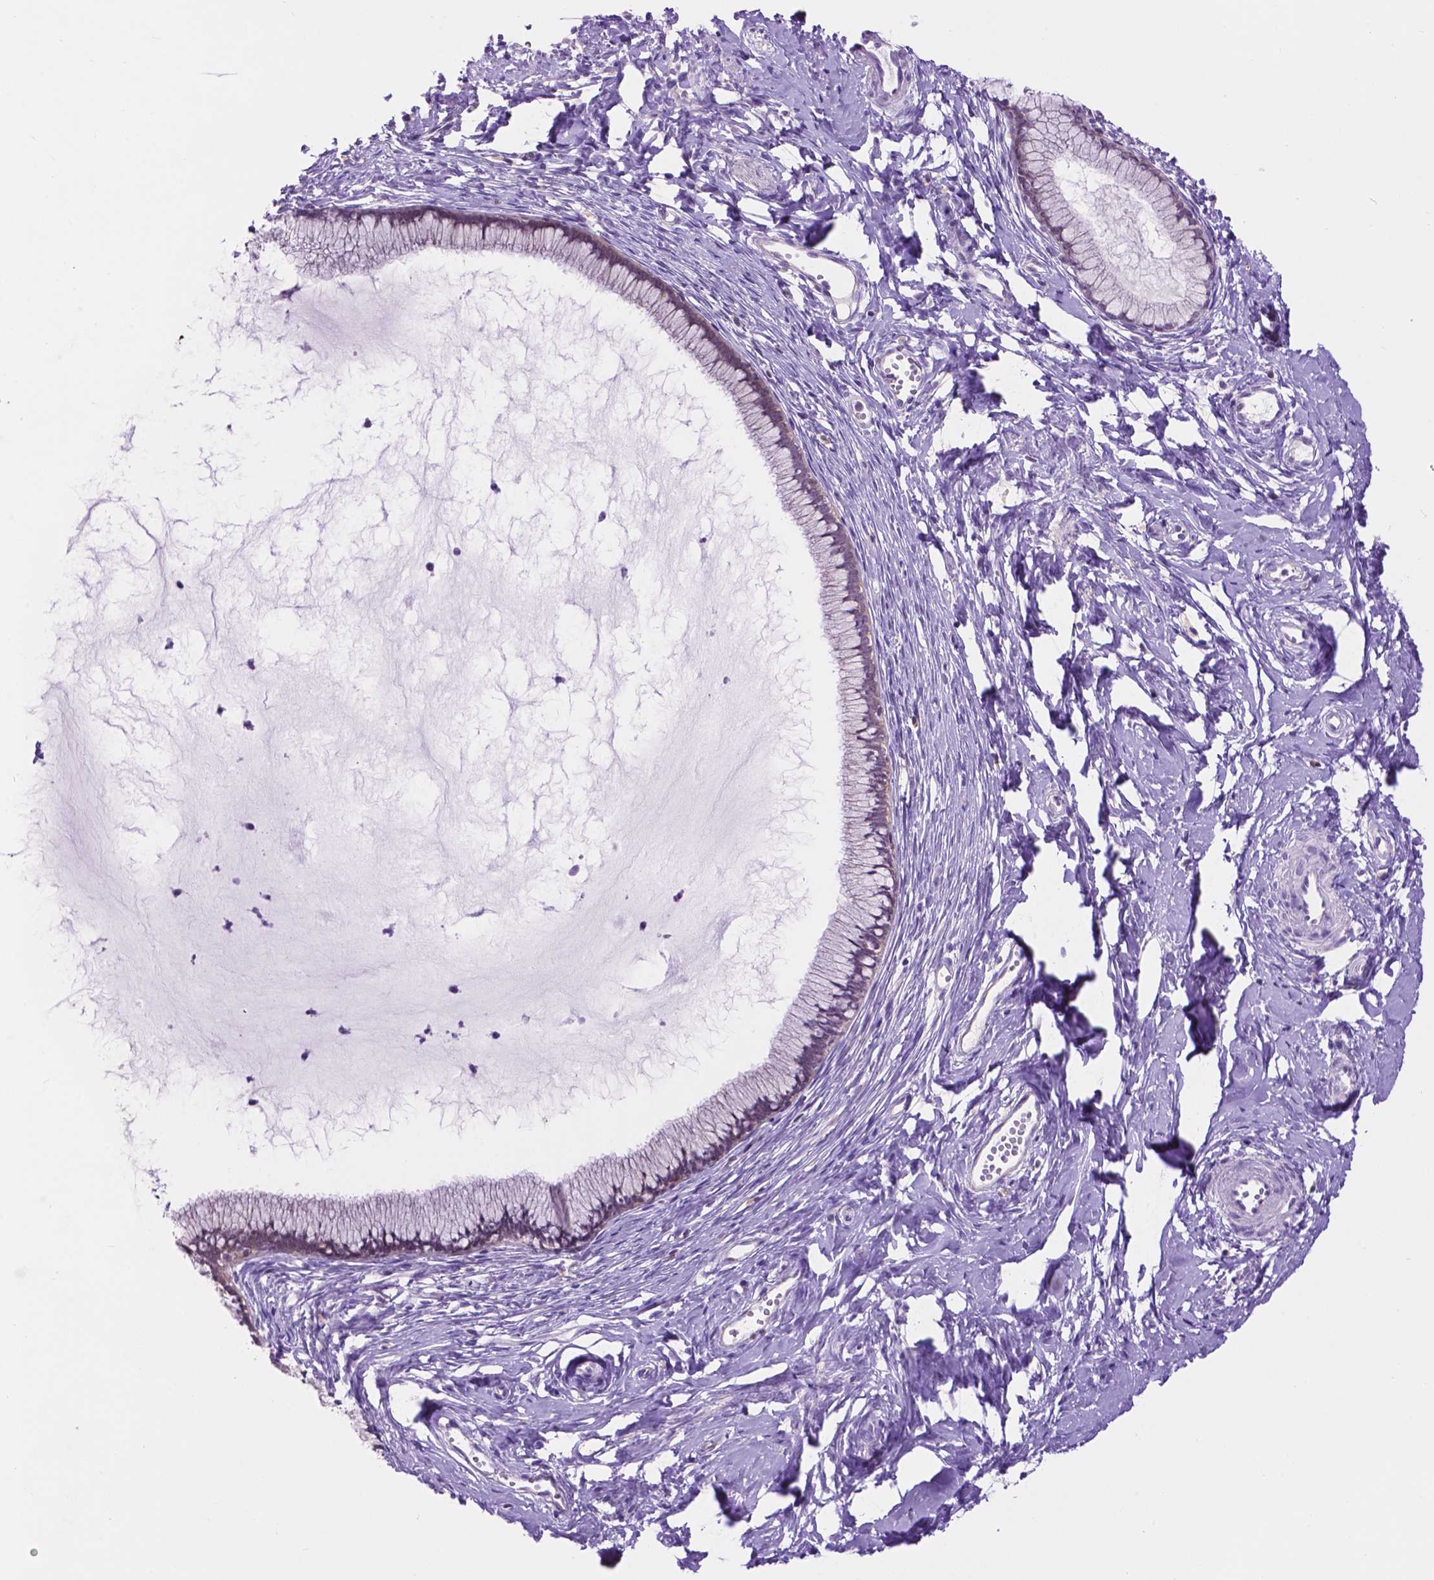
{"staining": {"intensity": "moderate", "quantity": "25%-75%", "location": "cytoplasmic/membranous"}, "tissue": "cervix", "cell_type": "Glandular cells", "image_type": "normal", "snomed": [{"axis": "morphology", "description": "Normal tissue, NOS"}, {"axis": "topography", "description": "Cervix"}], "caption": "IHC (DAB (3,3'-diaminobenzidine)) staining of normal human cervix displays moderate cytoplasmic/membranous protein expression in approximately 25%-75% of glandular cells. IHC stains the protein of interest in brown and the nuclei are stained blue.", "gene": "TACSTD2", "patient": {"sex": "female", "age": 40}}